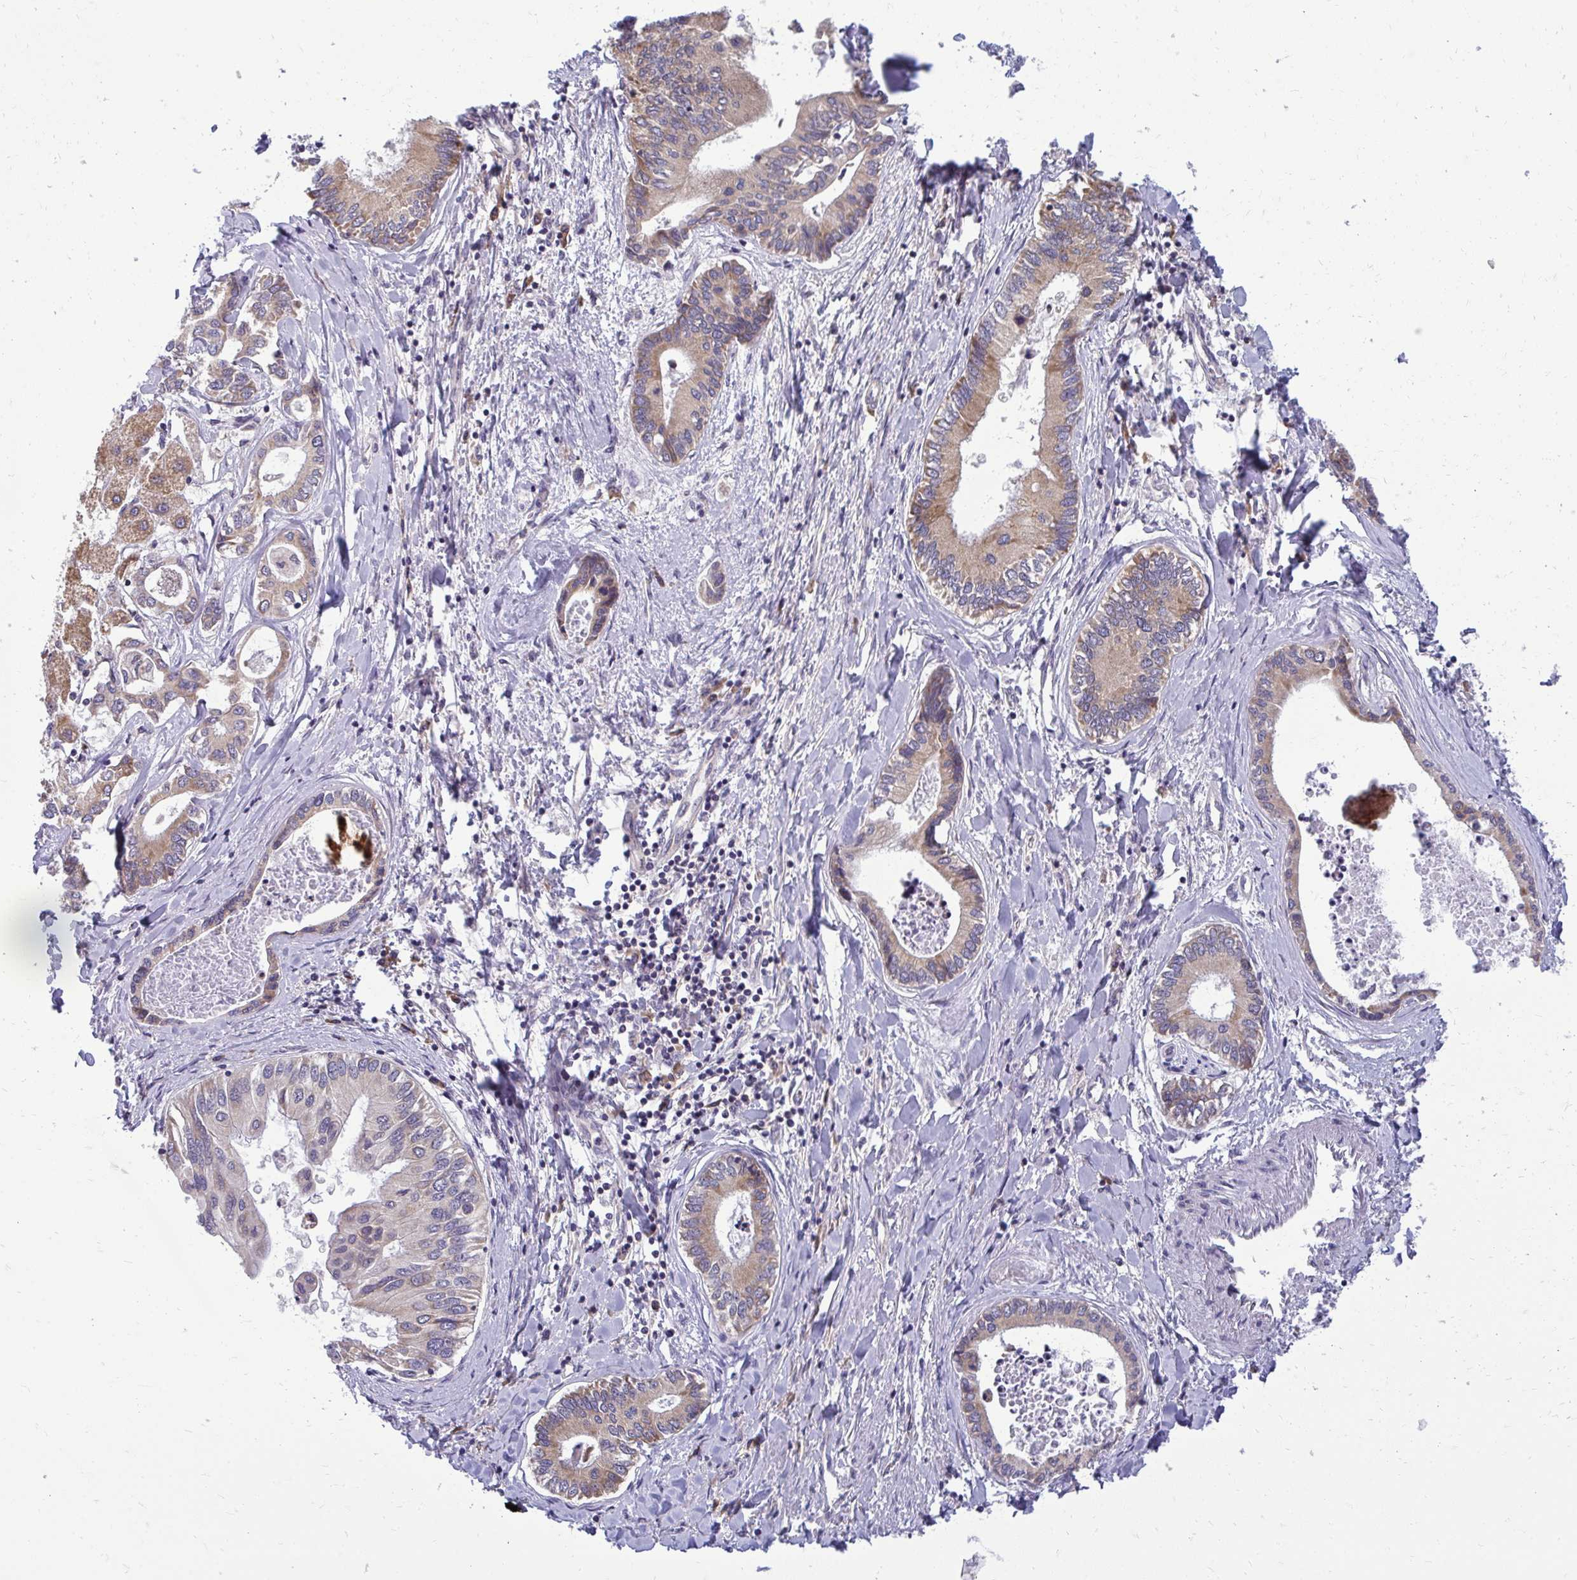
{"staining": {"intensity": "moderate", "quantity": "25%-75%", "location": "cytoplasmic/membranous"}, "tissue": "liver cancer", "cell_type": "Tumor cells", "image_type": "cancer", "snomed": [{"axis": "morphology", "description": "Cholangiocarcinoma"}, {"axis": "topography", "description": "Liver"}], "caption": "A photomicrograph of human liver cancer stained for a protein demonstrates moderate cytoplasmic/membranous brown staining in tumor cells.", "gene": "RPLP2", "patient": {"sex": "male", "age": 66}}